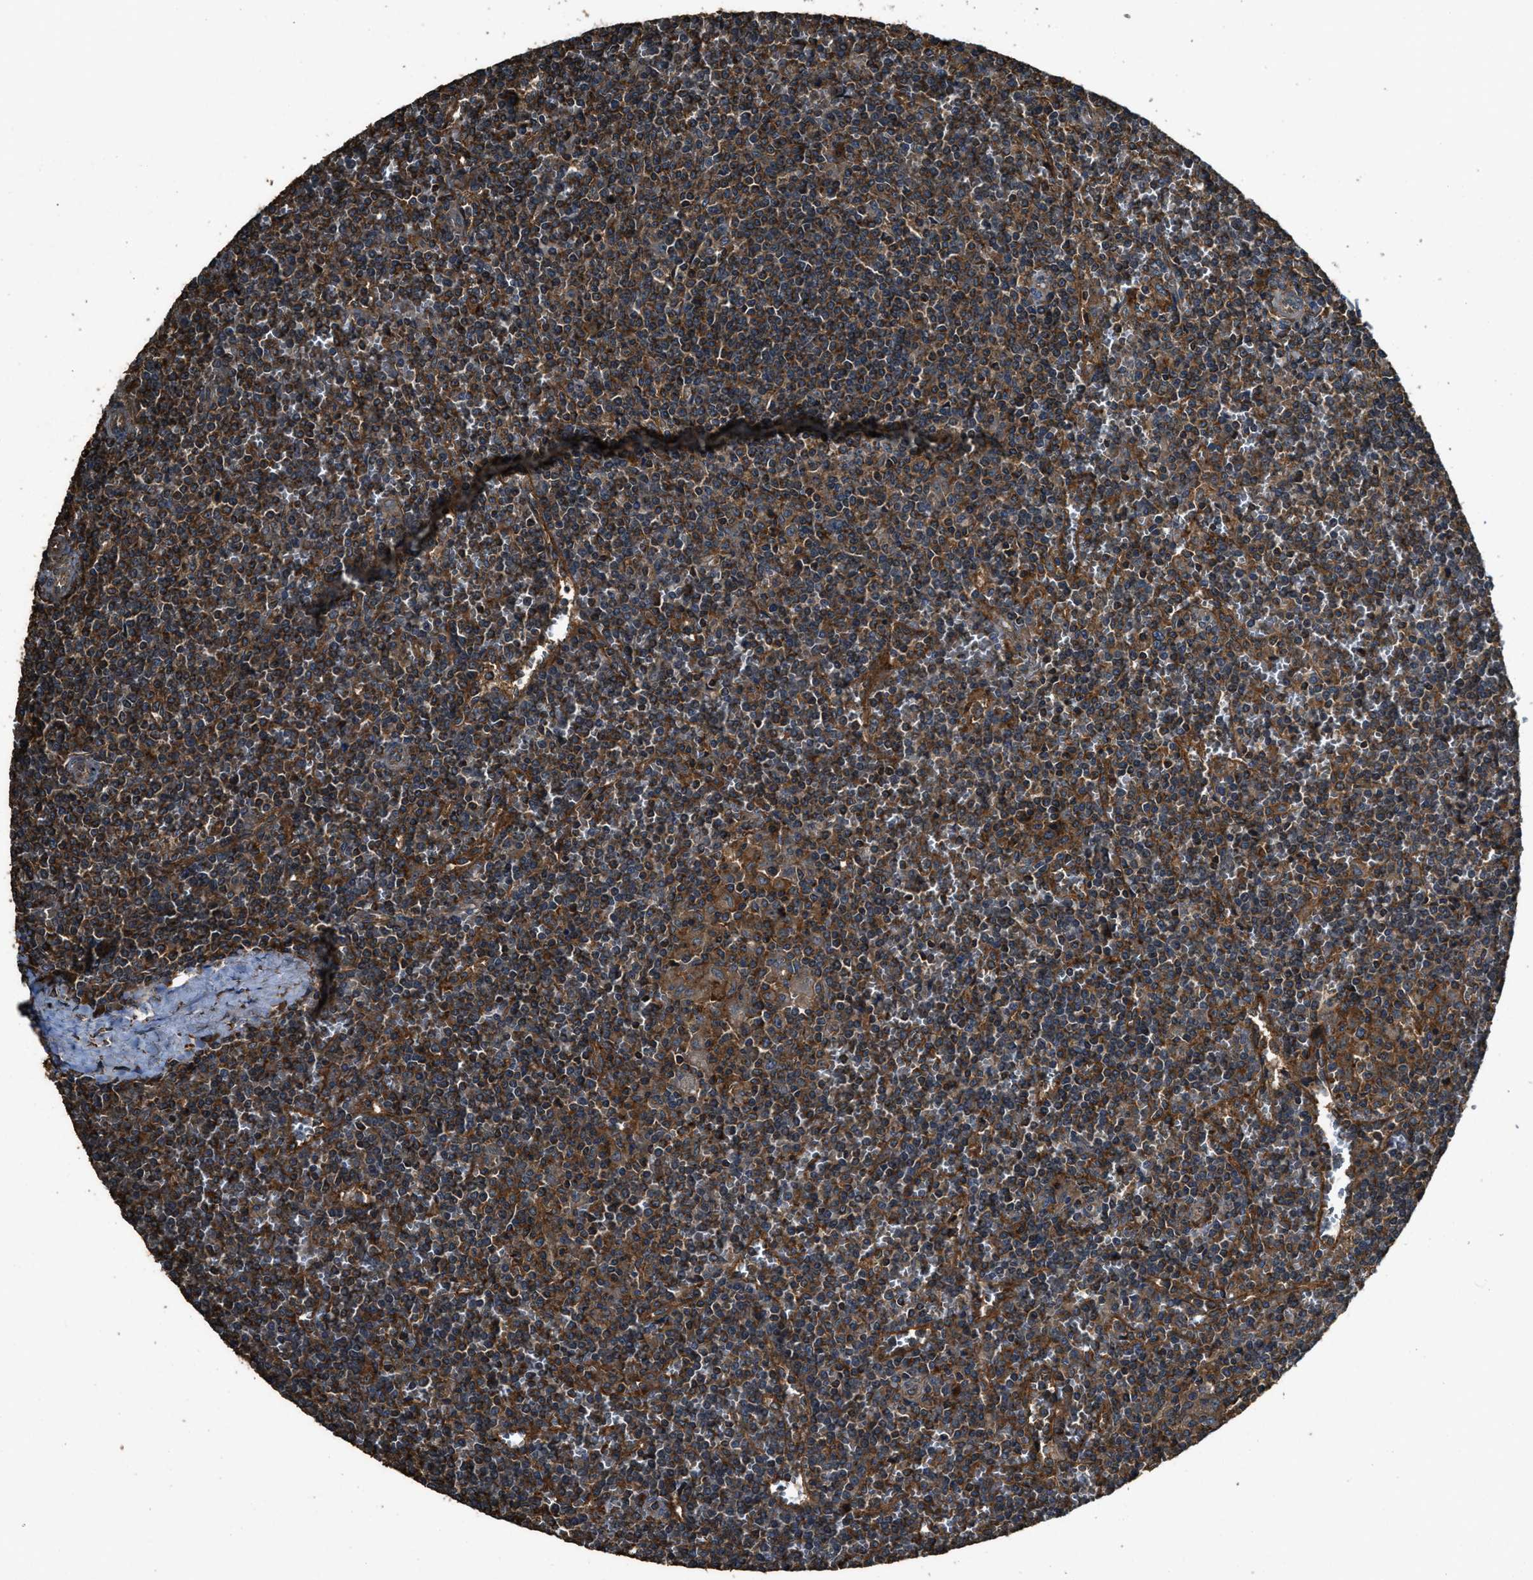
{"staining": {"intensity": "strong", "quantity": ">75%", "location": "cytoplasmic/membranous"}, "tissue": "lymphoma", "cell_type": "Tumor cells", "image_type": "cancer", "snomed": [{"axis": "morphology", "description": "Malignant lymphoma, non-Hodgkin's type, Low grade"}, {"axis": "topography", "description": "Spleen"}], "caption": "Brown immunohistochemical staining in low-grade malignant lymphoma, non-Hodgkin's type exhibits strong cytoplasmic/membranous staining in about >75% of tumor cells.", "gene": "MAP3K8", "patient": {"sex": "female", "age": 19}}